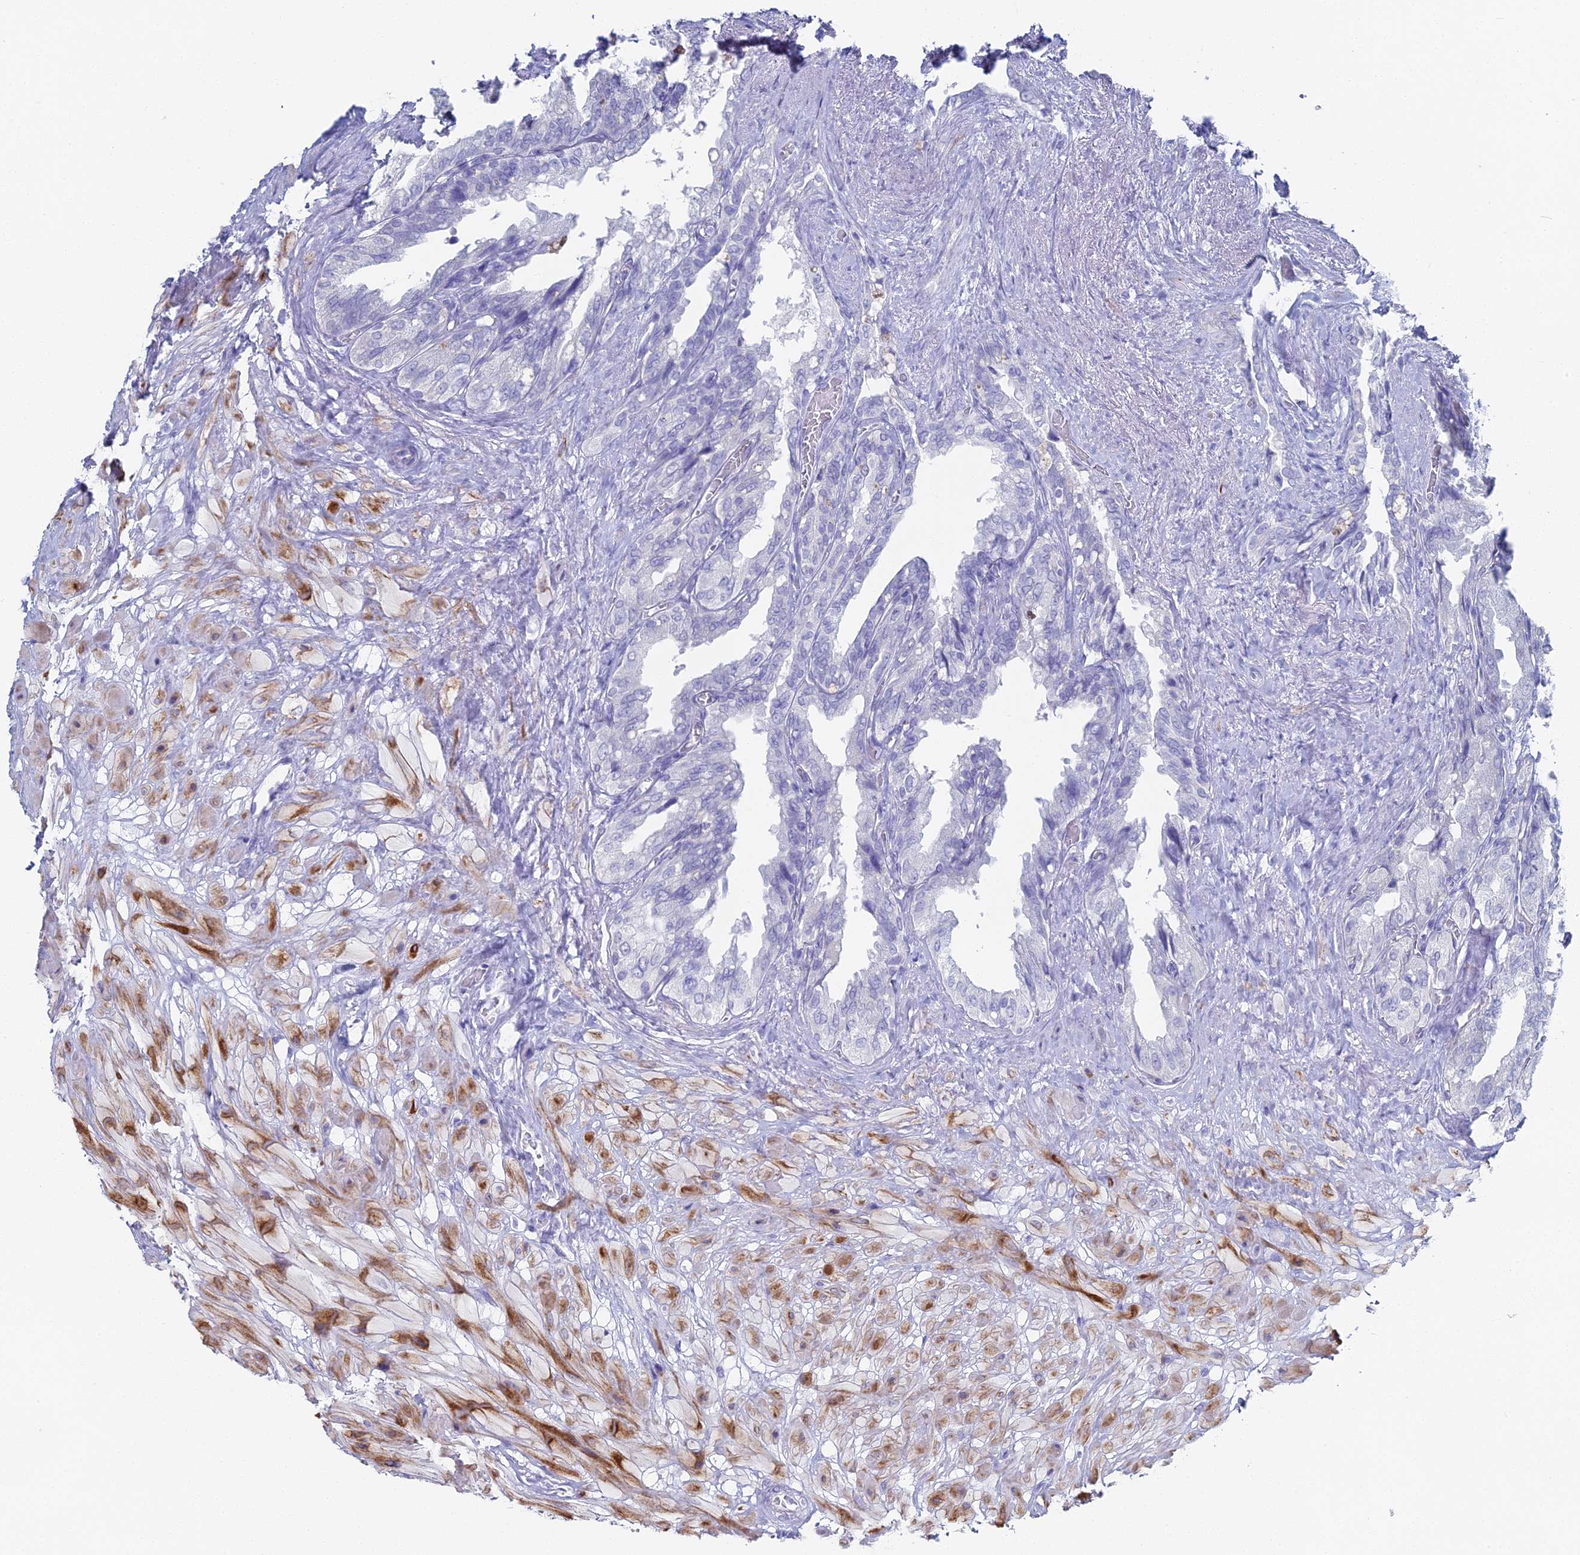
{"staining": {"intensity": "negative", "quantity": "none", "location": "none"}, "tissue": "seminal vesicle", "cell_type": "Glandular cells", "image_type": "normal", "snomed": [{"axis": "morphology", "description": "Normal tissue, NOS"}, {"axis": "topography", "description": "Seminal veicle"}, {"axis": "topography", "description": "Peripheral nerve tissue"}], "caption": "IHC histopathology image of benign seminal vesicle: seminal vesicle stained with DAB reveals no significant protein positivity in glandular cells.", "gene": "ALPP", "patient": {"sex": "male", "age": 60}}